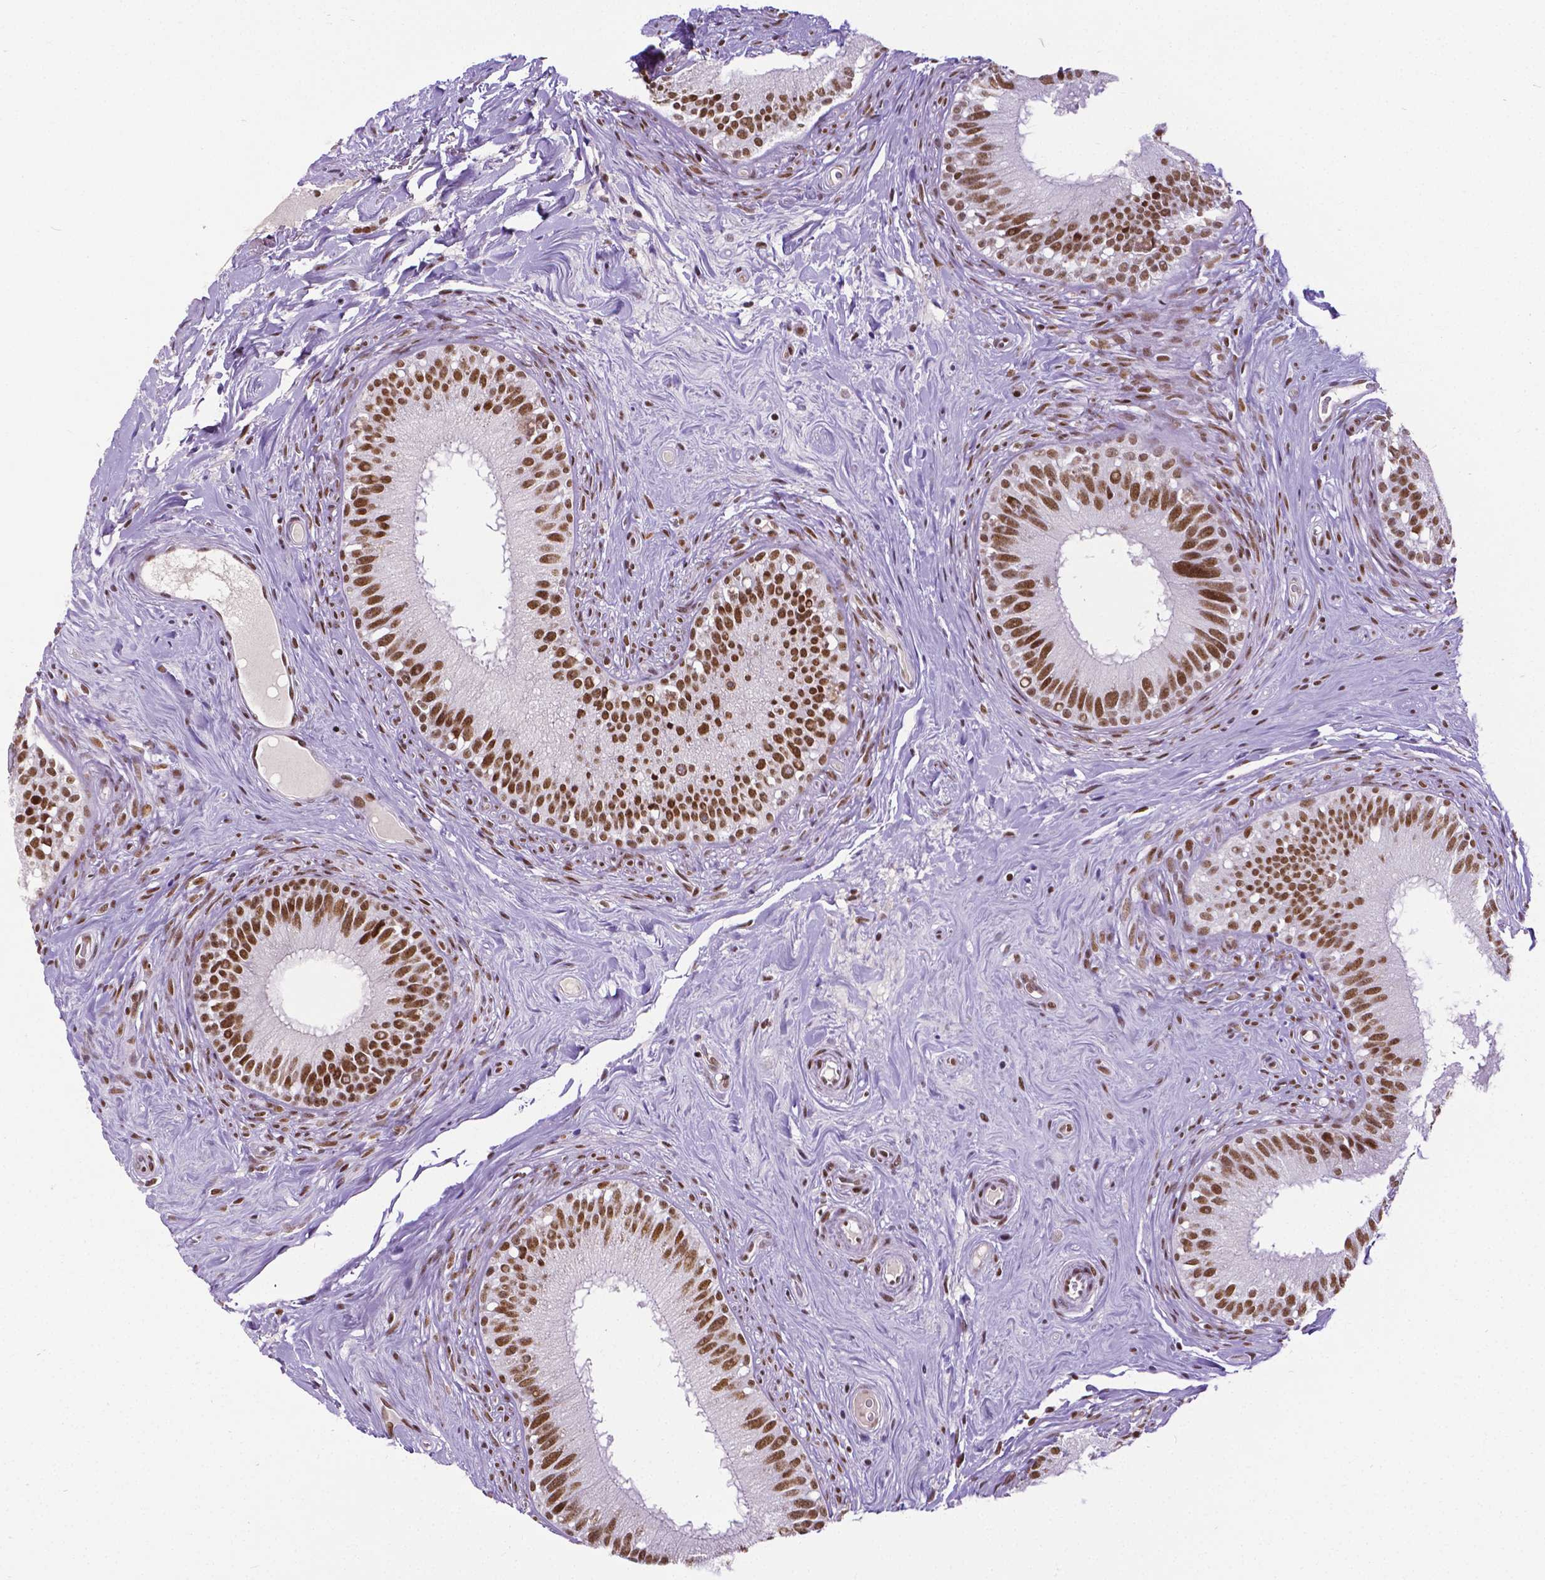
{"staining": {"intensity": "strong", "quantity": ">75%", "location": "nuclear"}, "tissue": "epididymis", "cell_type": "Glandular cells", "image_type": "normal", "snomed": [{"axis": "morphology", "description": "Normal tissue, NOS"}, {"axis": "topography", "description": "Epididymis"}], "caption": "The histopathology image demonstrates immunohistochemical staining of normal epididymis. There is strong nuclear positivity is appreciated in approximately >75% of glandular cells.", "gene": "REST", "patient": {"sex": "male", "age": 59}}